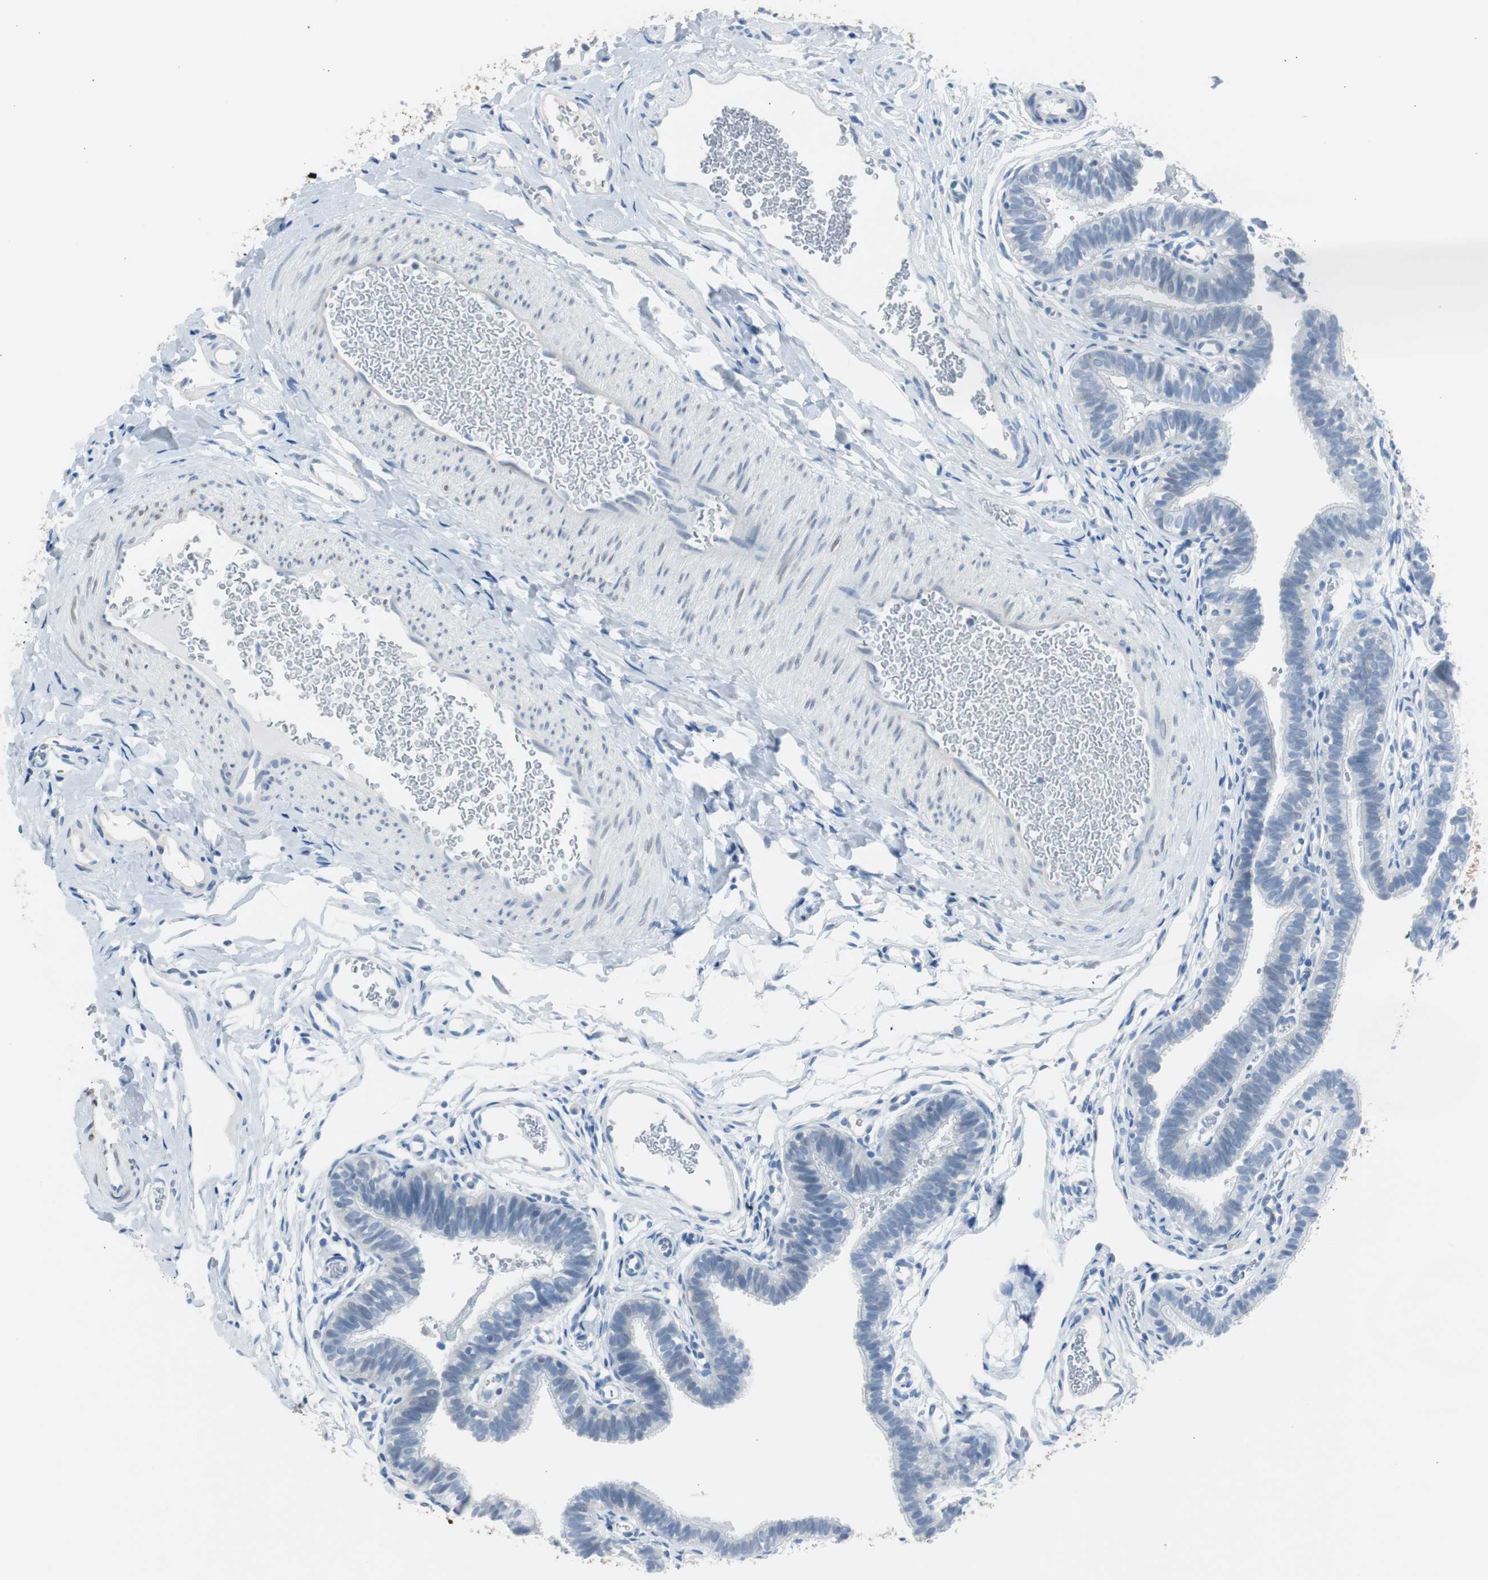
{"staining": {"intensity": "negative", "quantity": "none", "location": "none"}, "tissue": "fallopian tube", "cell_type": "Glandular cells", "image_type": "normal", "snomed": [{"axis": "morphology", "description": "Normal tissue, NOS"}, {"axis": "topography", "description": "Fallopian tube"}, {"axis": "topography", "description": "Placenta"}], "caption": "This is an immunohistochemistry (IHC) histopathology image of normal fallopian tube. There is no positivity in glandular cells.", "gene": "S100A7A", "patient": {"sex": "female", "age": 34}}